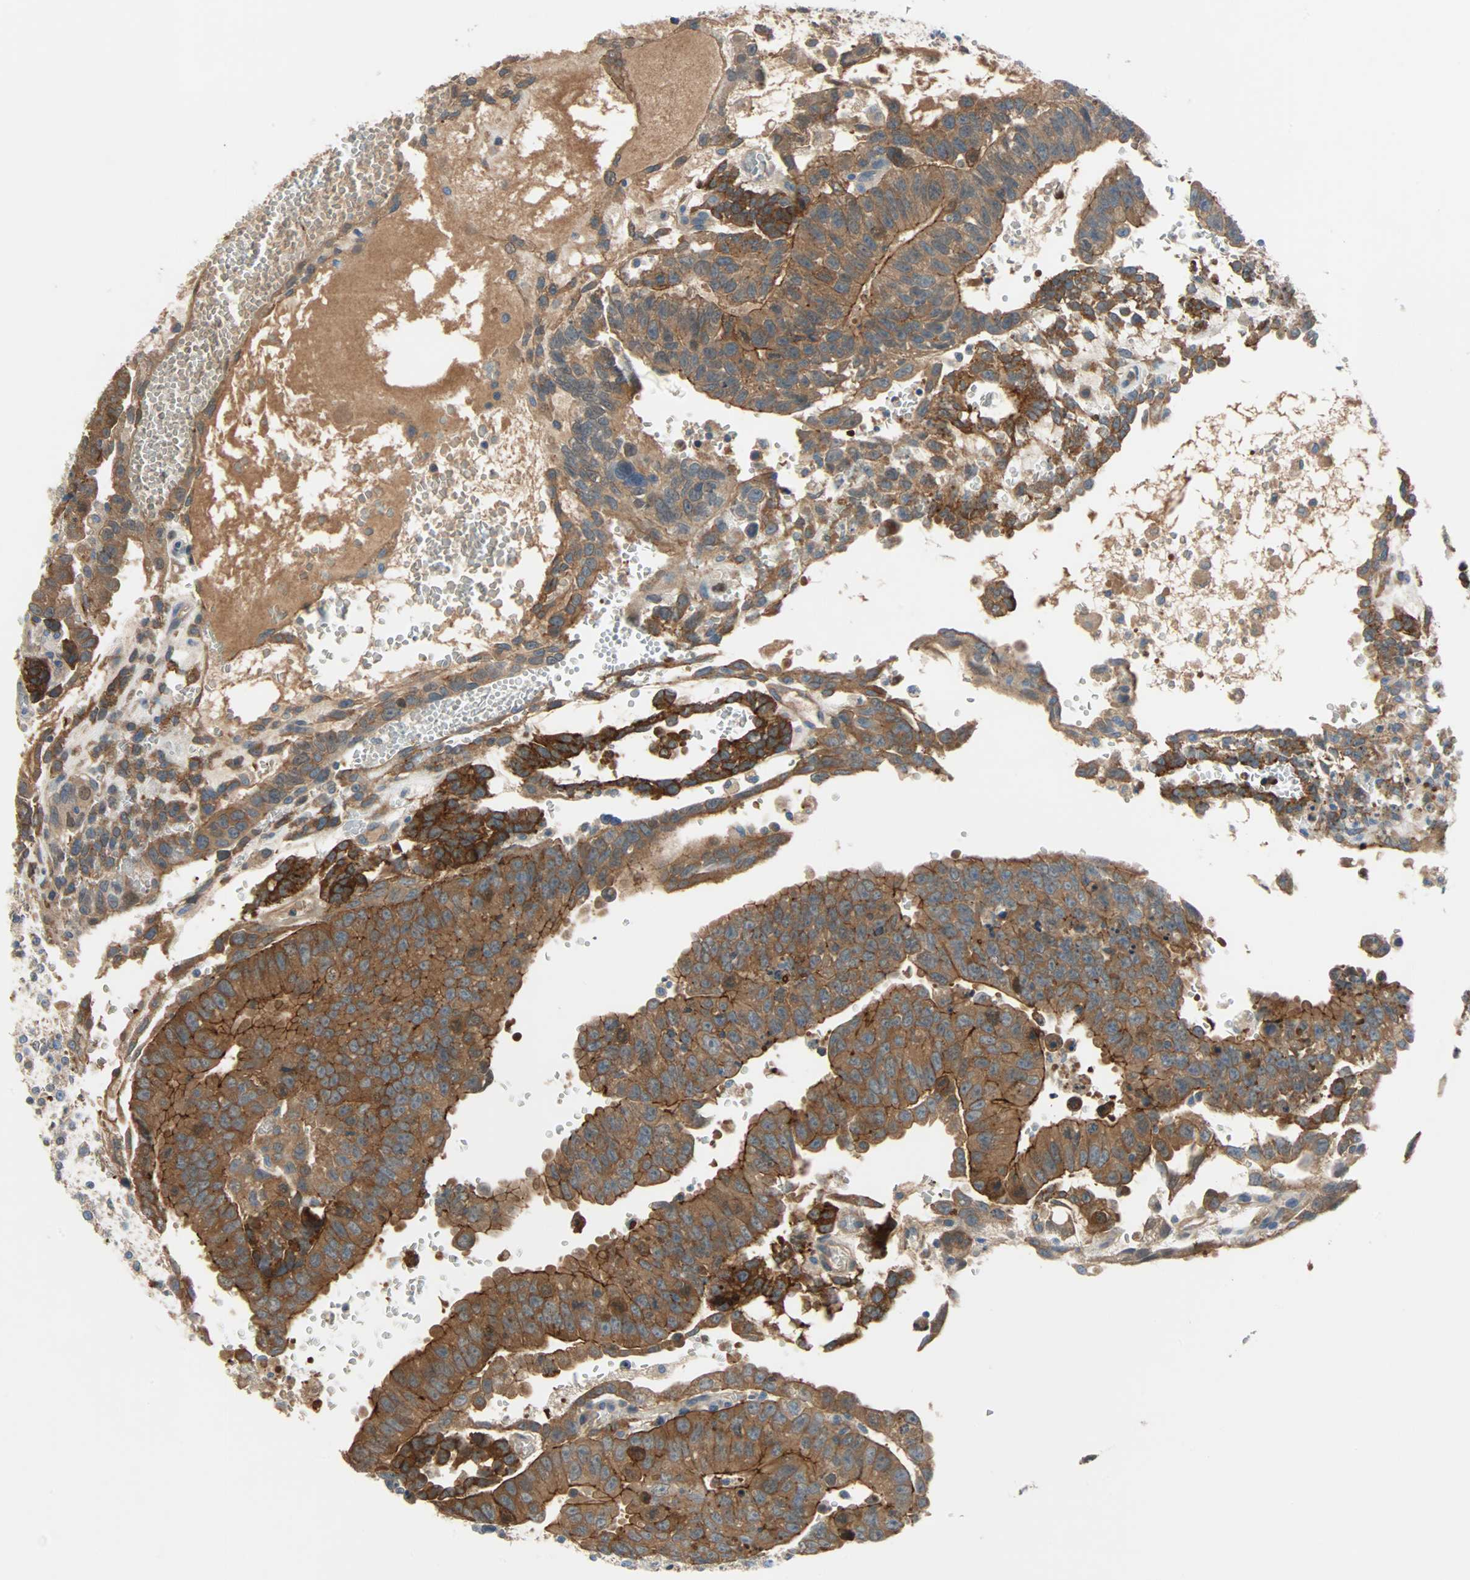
{"staining": {"intensity": "strong", "quantity": ">75%", "location": "cytoplasmic/membranous"}, "tissue": "testis cancer", "cell_type": "Tumor cells", "image_type": "cancer", "snomed": [{"axis": "morphology", "description": "Seminoma, NOS"}, {"axis": "morphology", "description": "Carcinoma, Embryonal, NOS"}, {"axis": "topography", "description": "Testis"}], "caption": "An immunohistochemistry photomicrograph of tumor tissue is shown. Protein staining in brown labels strong cytoplasmic/membranous positivity in testis seminoma within tumor cells.", "gene": "TNFRSF12A", "patient": {"sex": "male", "age": 52}}